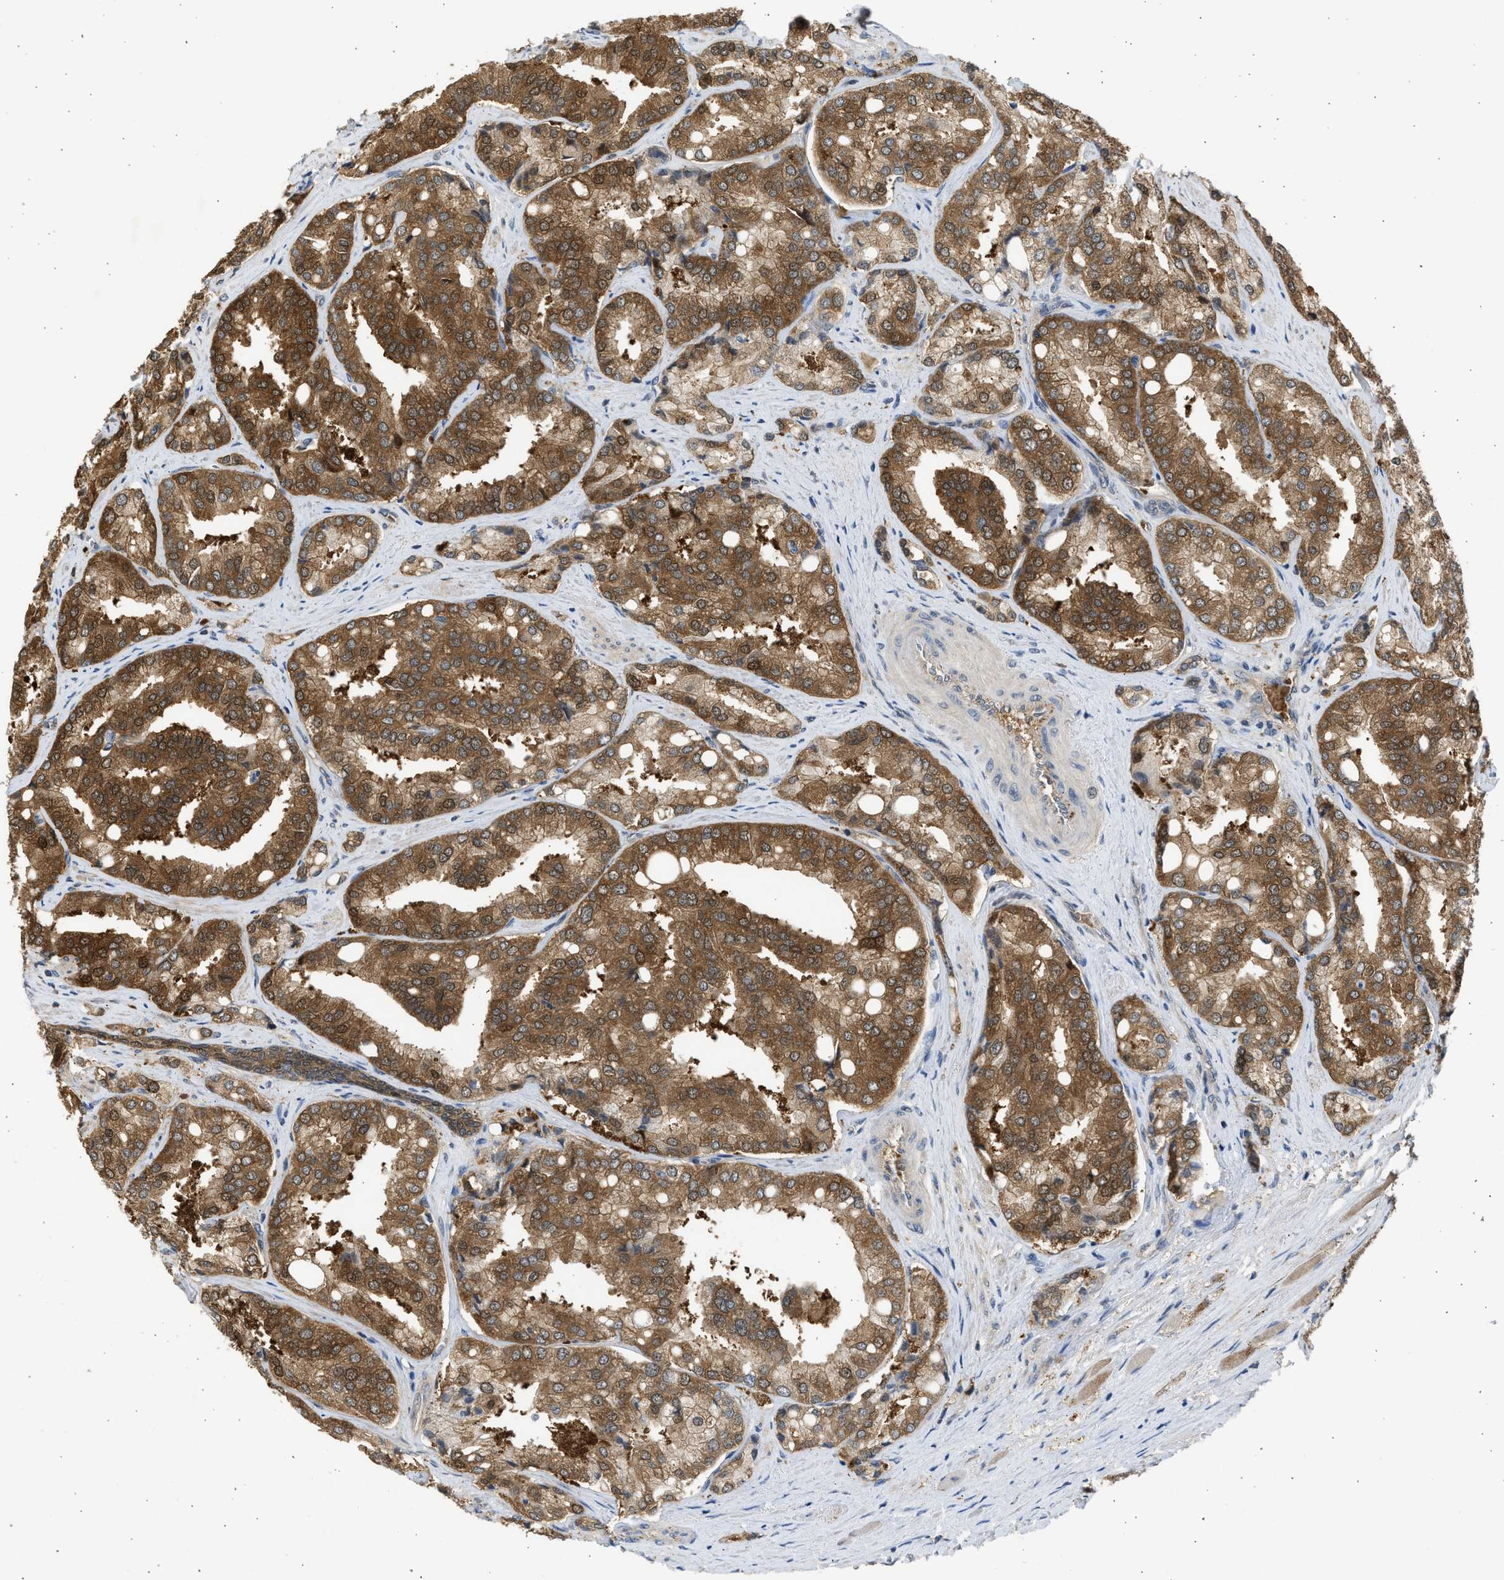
{"staining": {"intensity": "moderate", "quantity": ">75%", "location": "cytoplasmic/membranous"}, "tissue": "prostate cancer", "cell_type": "Tumor cells", "image_type": "cancer", "snomed": [{"axis": "morphology", "description": "Adenocarcinoma, High grade"}, {"axis": "topography", "description": "Prostate"}], "caption": "Human prostate high-grade adenocarcinoma stained with a protein marker exhibits moderate staining in tumor cells.", "gene": "MAPK7", "patient": {"sex": "male", "age": 50}}